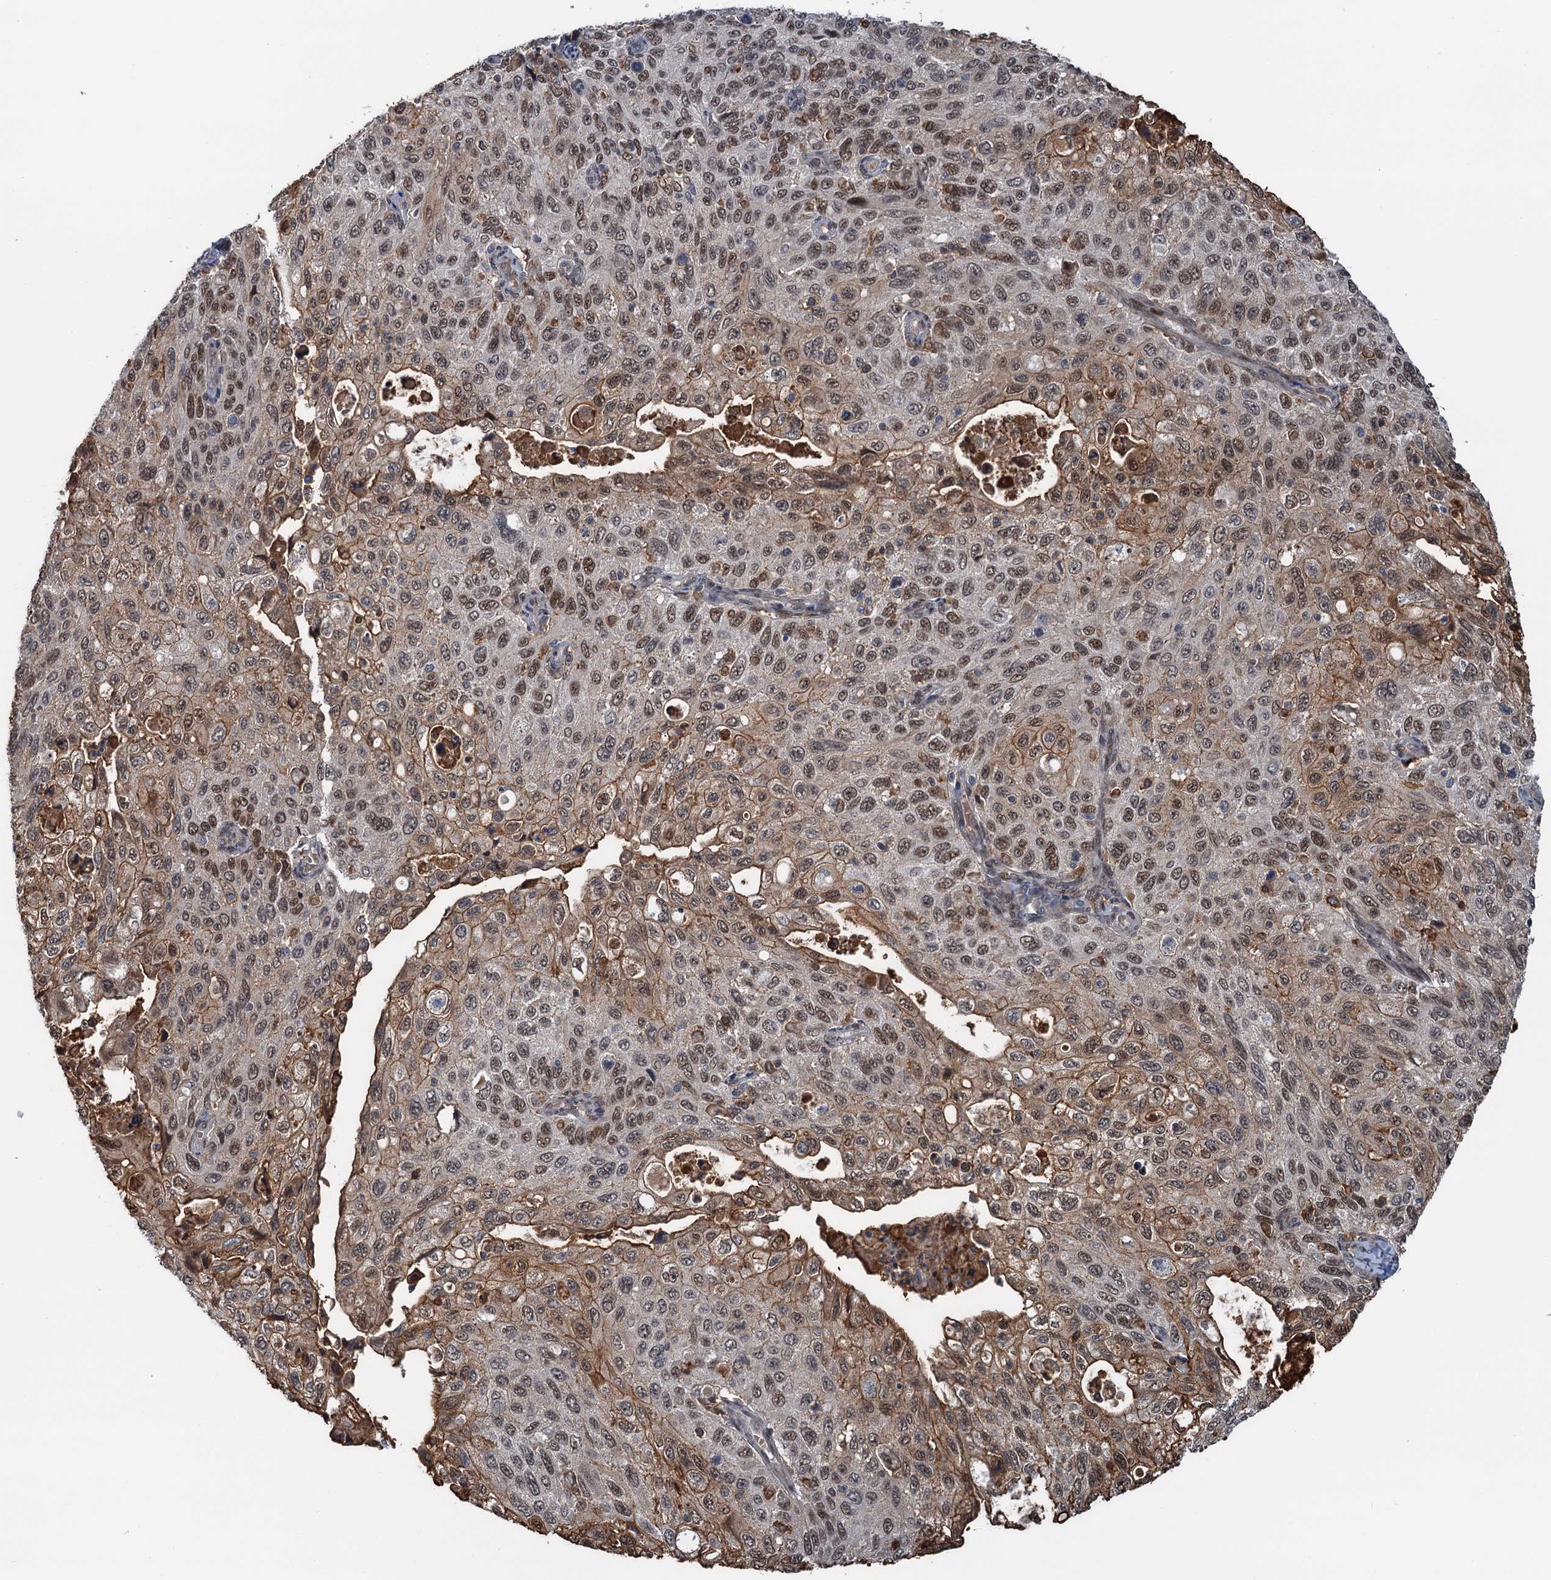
{"staining": {"intensity": "moderate", "quantity": ">75%", "location": "cytoplasmic/membranous,nuclear"}, "tissue": "cervical cancer", "cell_type": "Tumor cells", "image_type": "cancer", "snomed": [{"axis": "morphology", "description": "Squamous cell carcinoma, NOS"}, {"axis": "topography", "description": "Cervix"}], "caption": "Immunohistochemical staining of human cervical squamous cell carcinoma demonstrates medium levels of moderate cytoplasmic/membranous and nuclear positivity in approximately >75% of tumor cells.", "gene": "ZNF609", "patient": {"sex": "female", "age": 70}}